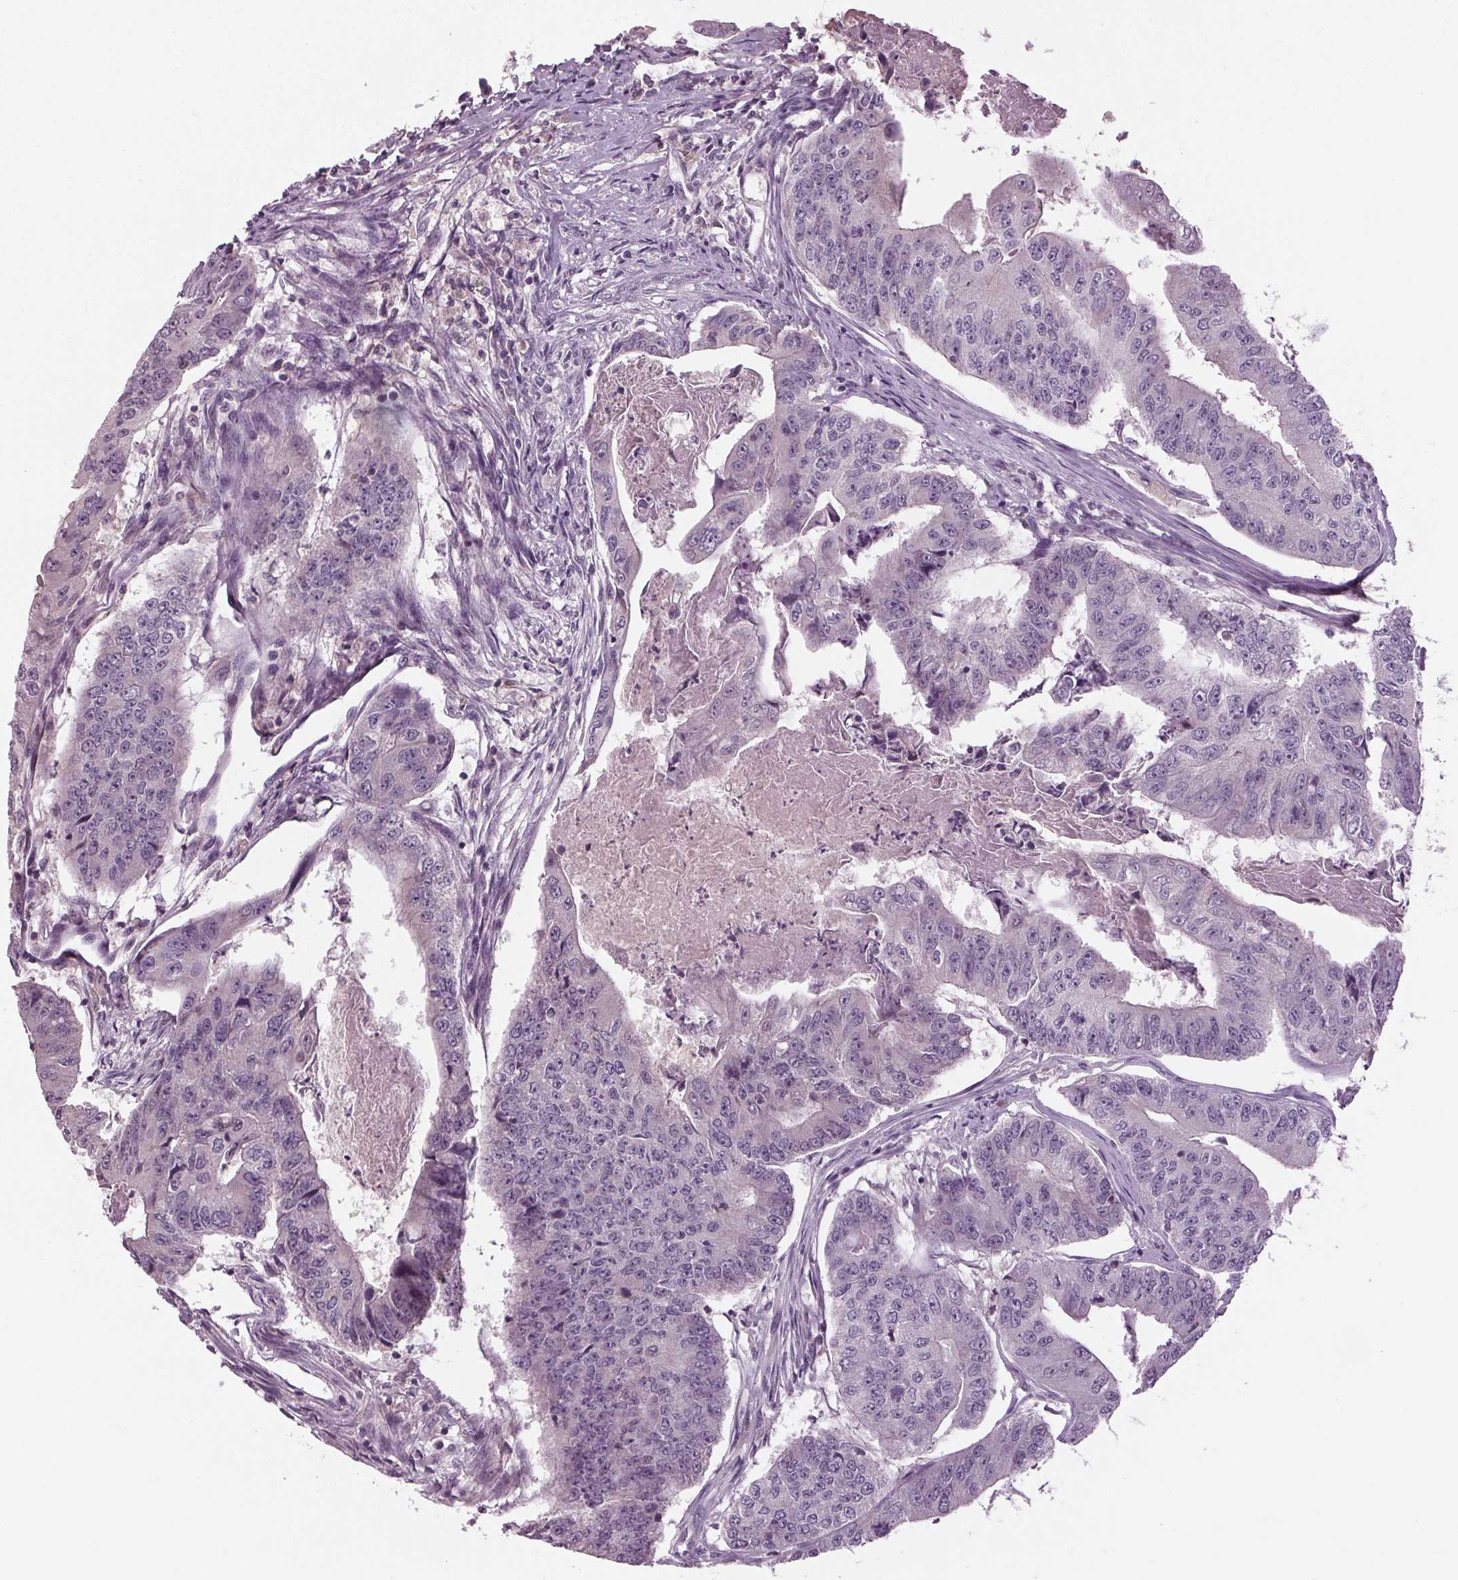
{"staining": {"intensity": "negative", "quantity": "none", "location": "none"}, "tissue": "colorectal cancer", "cell_type": "Tumor cells", "image_type": "cancer", "snomed": [{"axis": "morphology", "description": "Adenocarcinoma, NOS"}, {"axis": "topography", "description": "Colon"}], "caption": "Colorectal adenocarcinoma was stained to show a protein in brown. There is no significant staining in tumor cells.", "gene": "BHLHE22", "patient": {"sex": "female", "age": 67}}